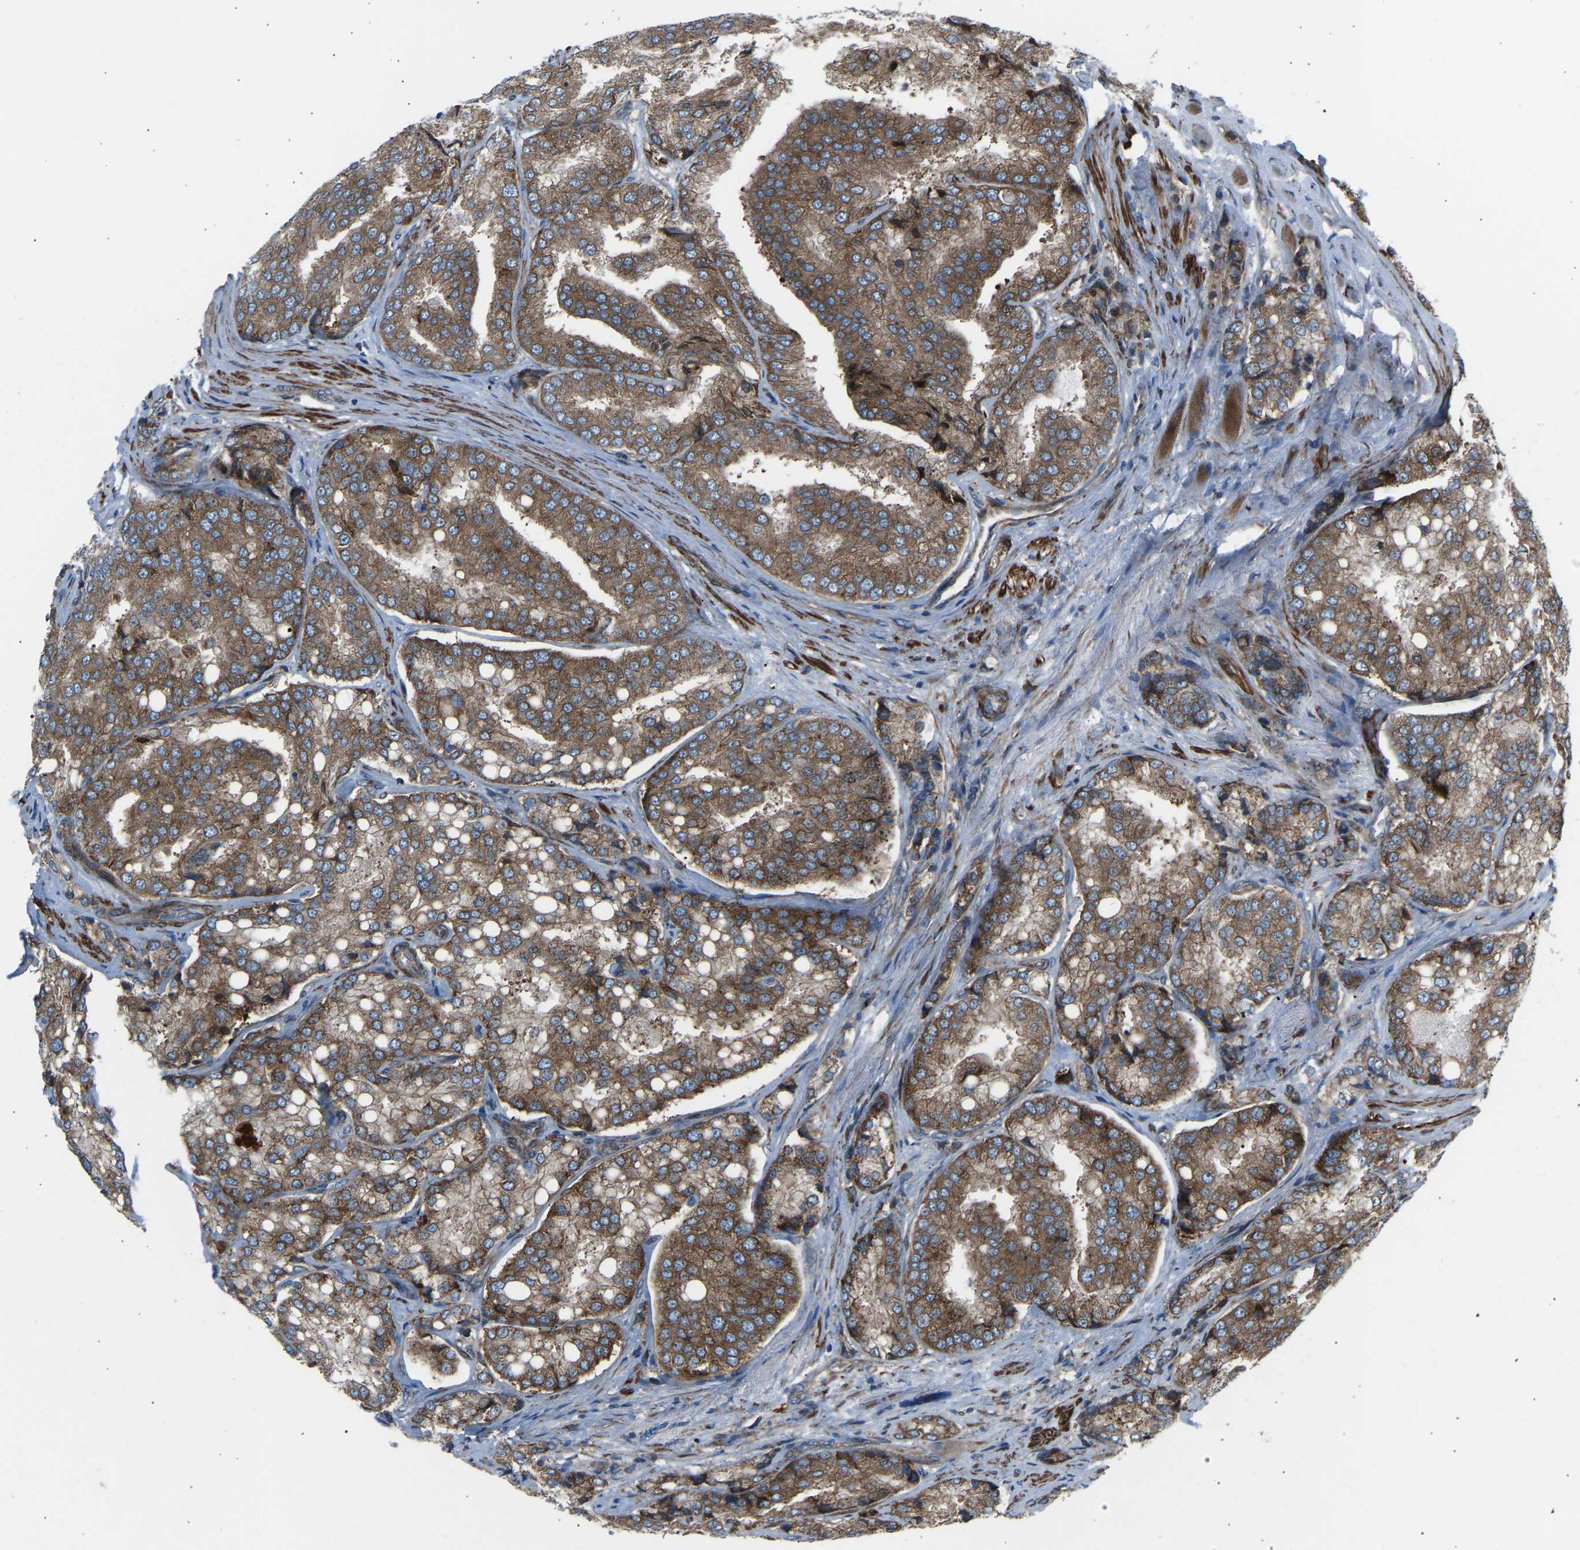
{"staining": {"intensity": "moderate", "quantity": ">75%", "location": "cytoplasmic/membranous"}, "tissue": "prostate cancer", "cell_type": "Tumor cells", "image_type": "cancer", "snomed": [{"axis": "morphology", "description": "Adenocarcinoma, High grade"}, {"axis": "topography", "description": "Prostate"}], "caption": "Protein expression analysis of human prostate high-grade adenocarcinoma reveals moderate cytoplasmic/membranous positivity in approximately >75% of tumor cells. Immunohistochemistry (ihc) stains the protein of interest in brown and the nuclei are stained blue.", "gene": "VPS41", "patient": {"sex": "male", "age": 50}}